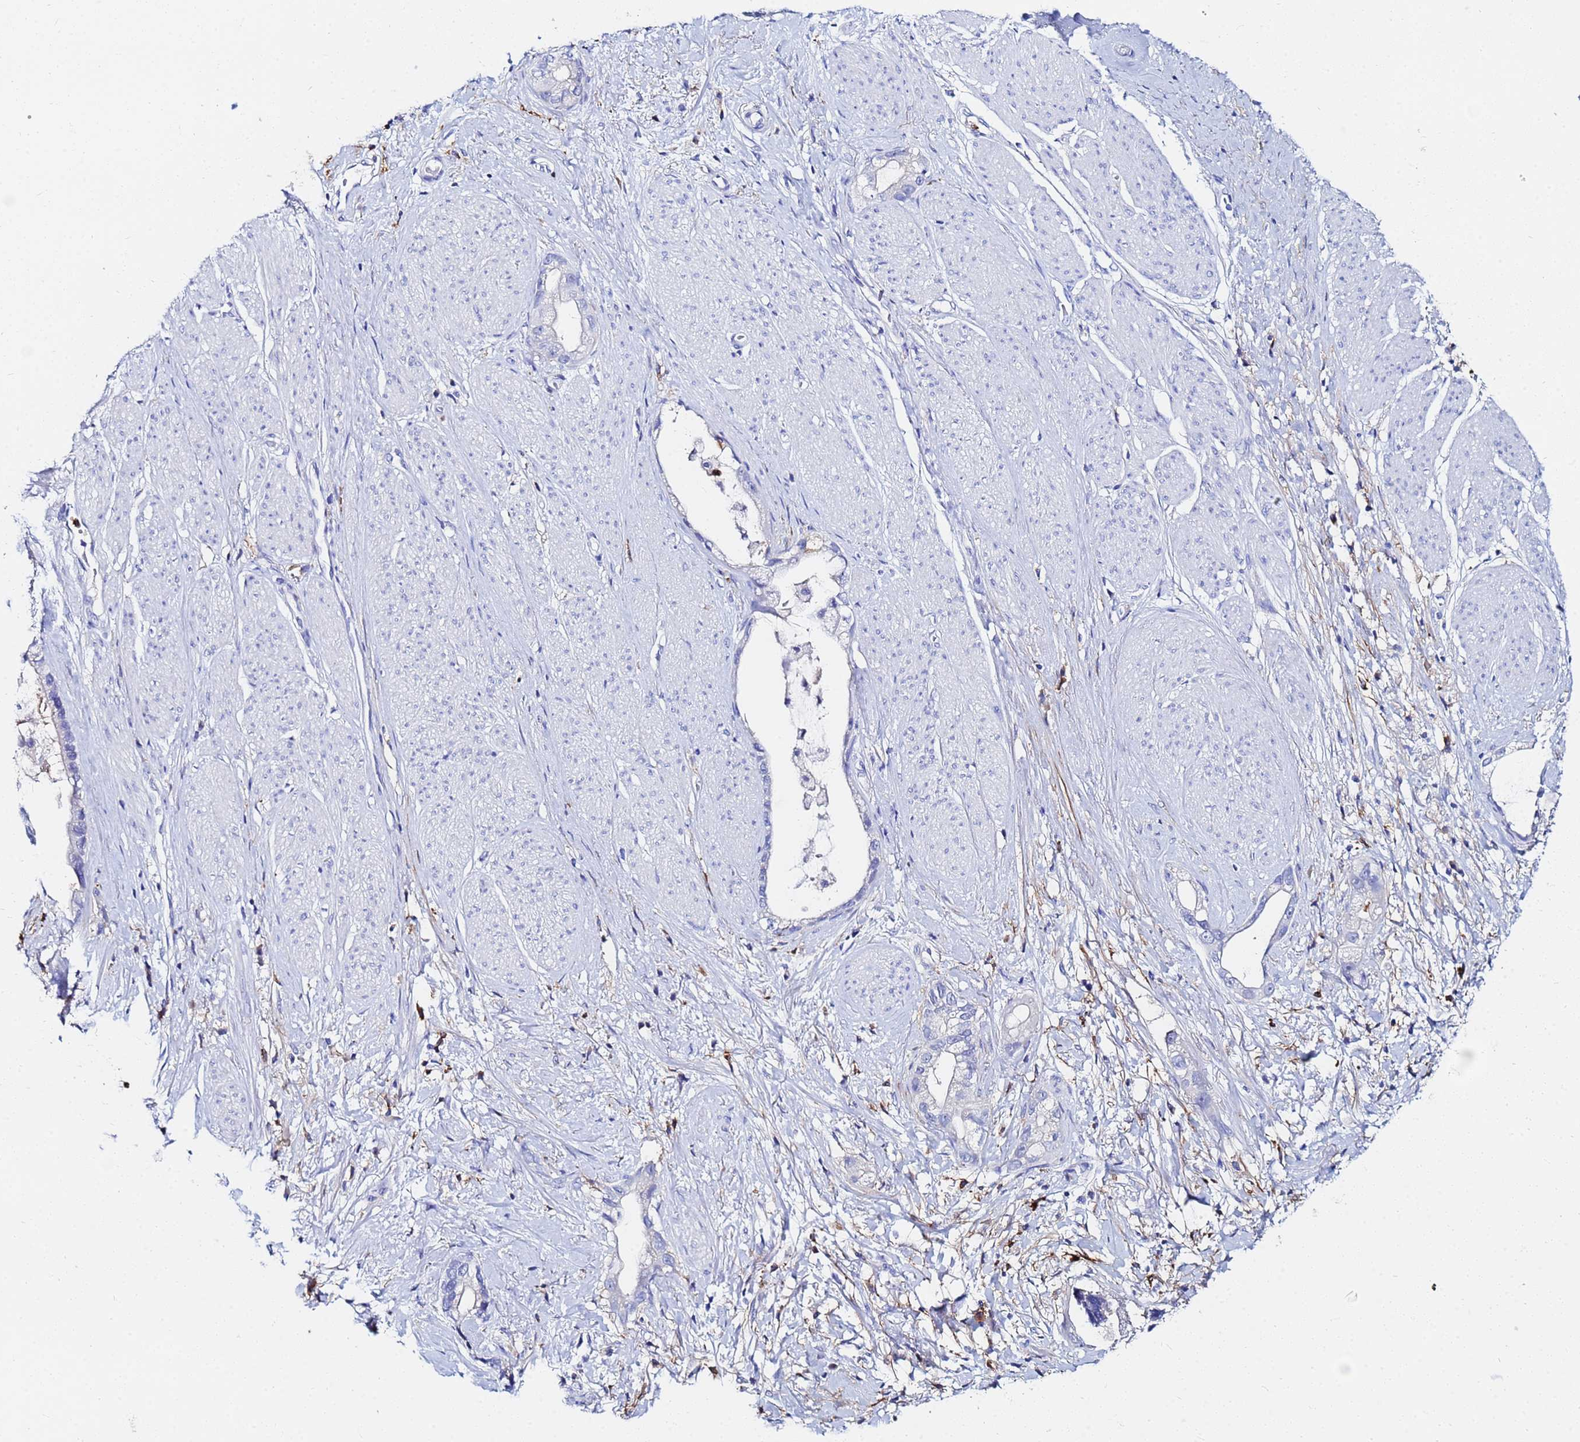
{"staining": {"intensity": "negative", "quantity": "none", "location": "none"}, "tissue": "stomach cancer", "cell_type": "Tumor cells", "image_type": "cancer", "snomed": [{"axis": "morphology", "description": "Adenocarcinoma, NOS"}, {"axis": "topography", "description": "Stomach"}], "caption": "DAB immunohistochemical staining of human stomach adenocarcinoma demonstrates no significant expression in tumor cells.", "gene": "BASP1", "patient": {"sex": "male", "age": 55}}